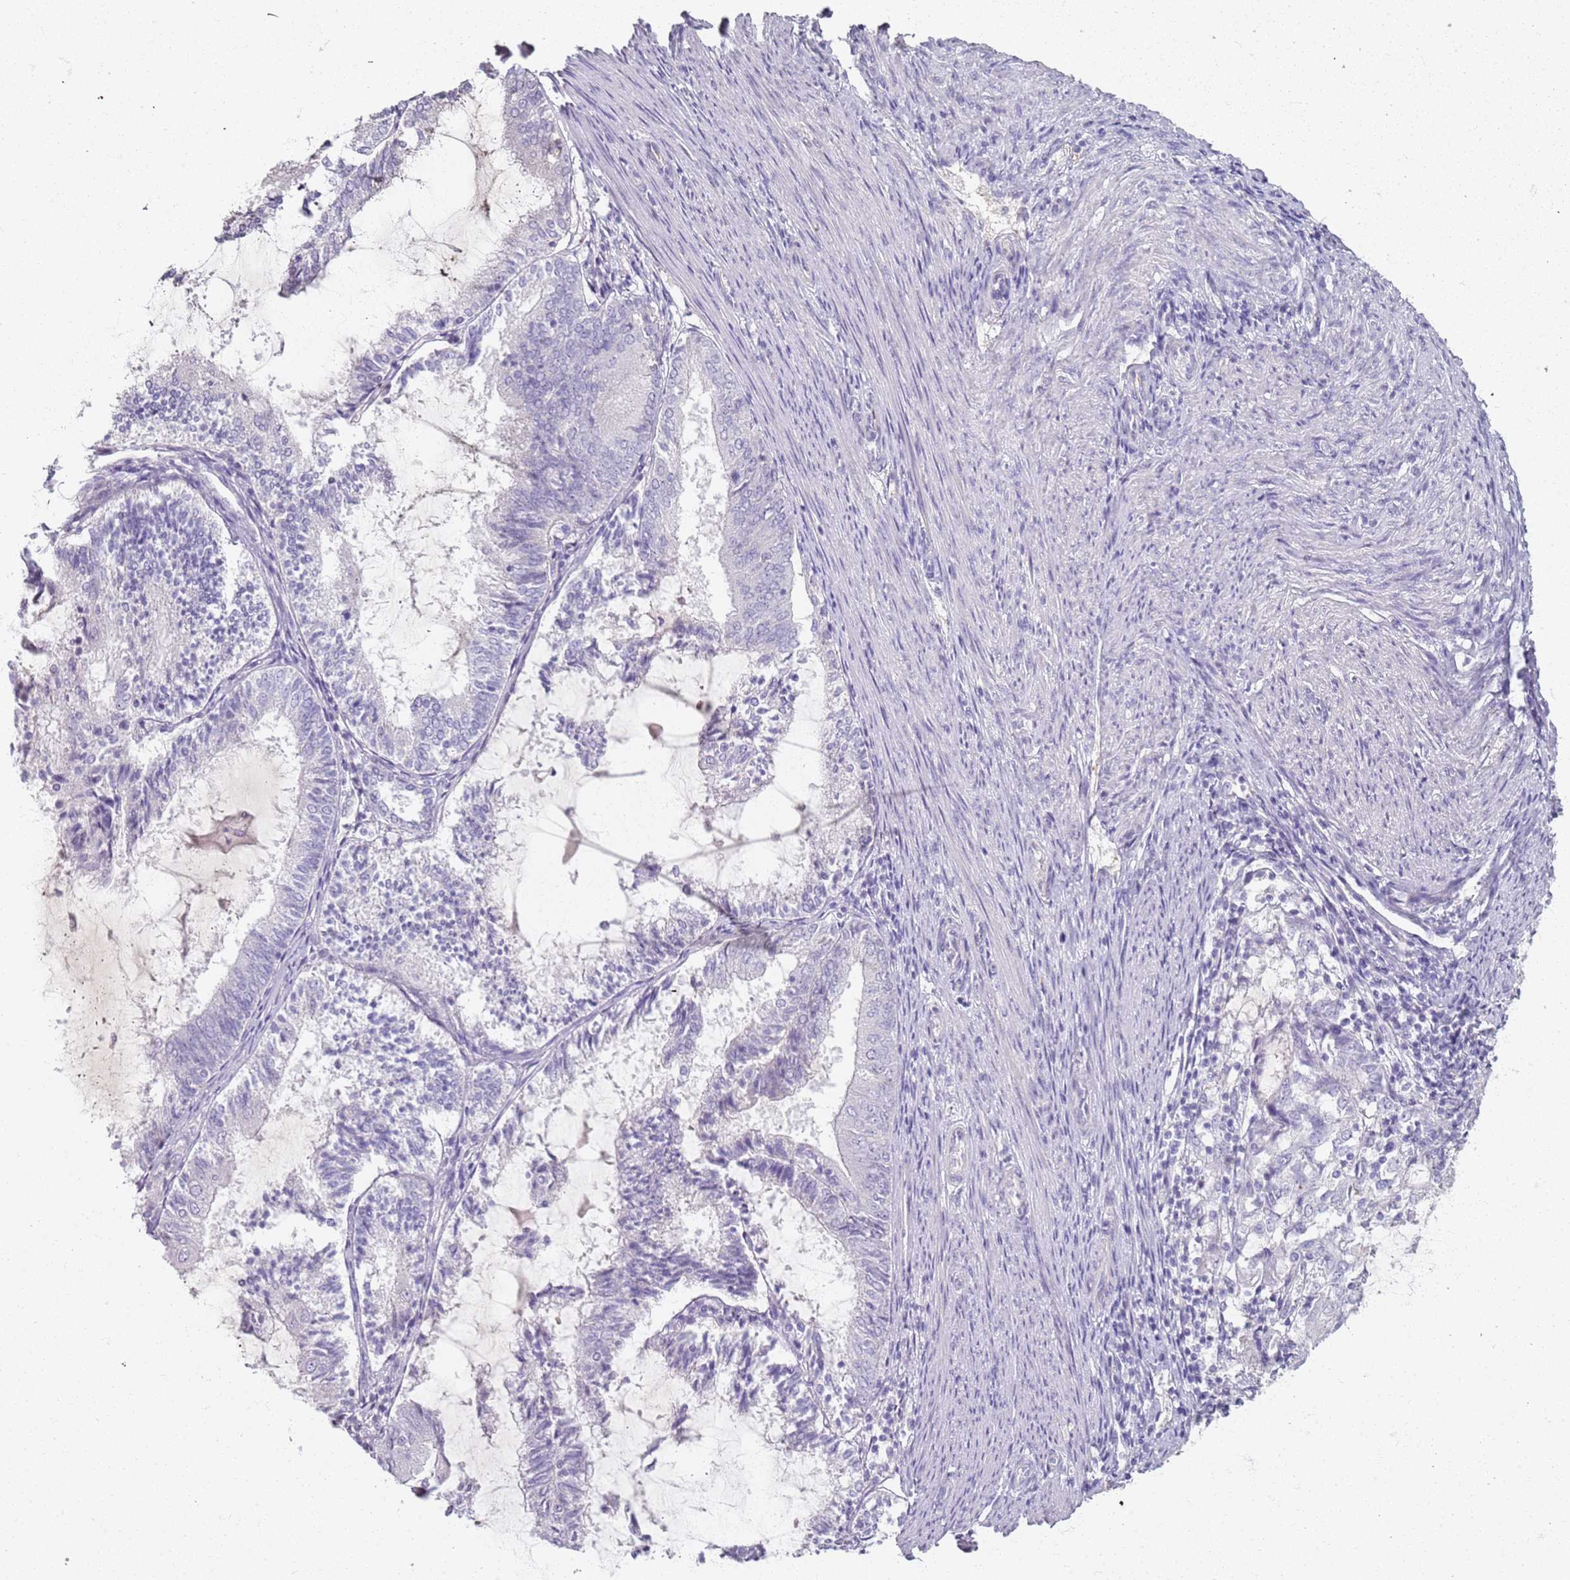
{"staining": {"intensity": "negative", "quantity": "none", "location": "none"}, "tissue": "endometrial cancer", "cell_type": "Tumor cells", "image_type": "cancer", "snomed": [{"axis": "morphology", "description": "Adenocarcinoma, NOS"}, {"axis": "topography", "description": "Endometrium"}], "caption": "An IHC photomicrograph of endometrial adenocarcinoma is shown. There is no staining in tumor cells of endometrial adenocarcinoma. The staining is performed using DAB brown chromogen with nuclei counter-stained in using hematoxylin.", "gene": "CD40LG", "patient": {"sex": "female", "age": 81}}